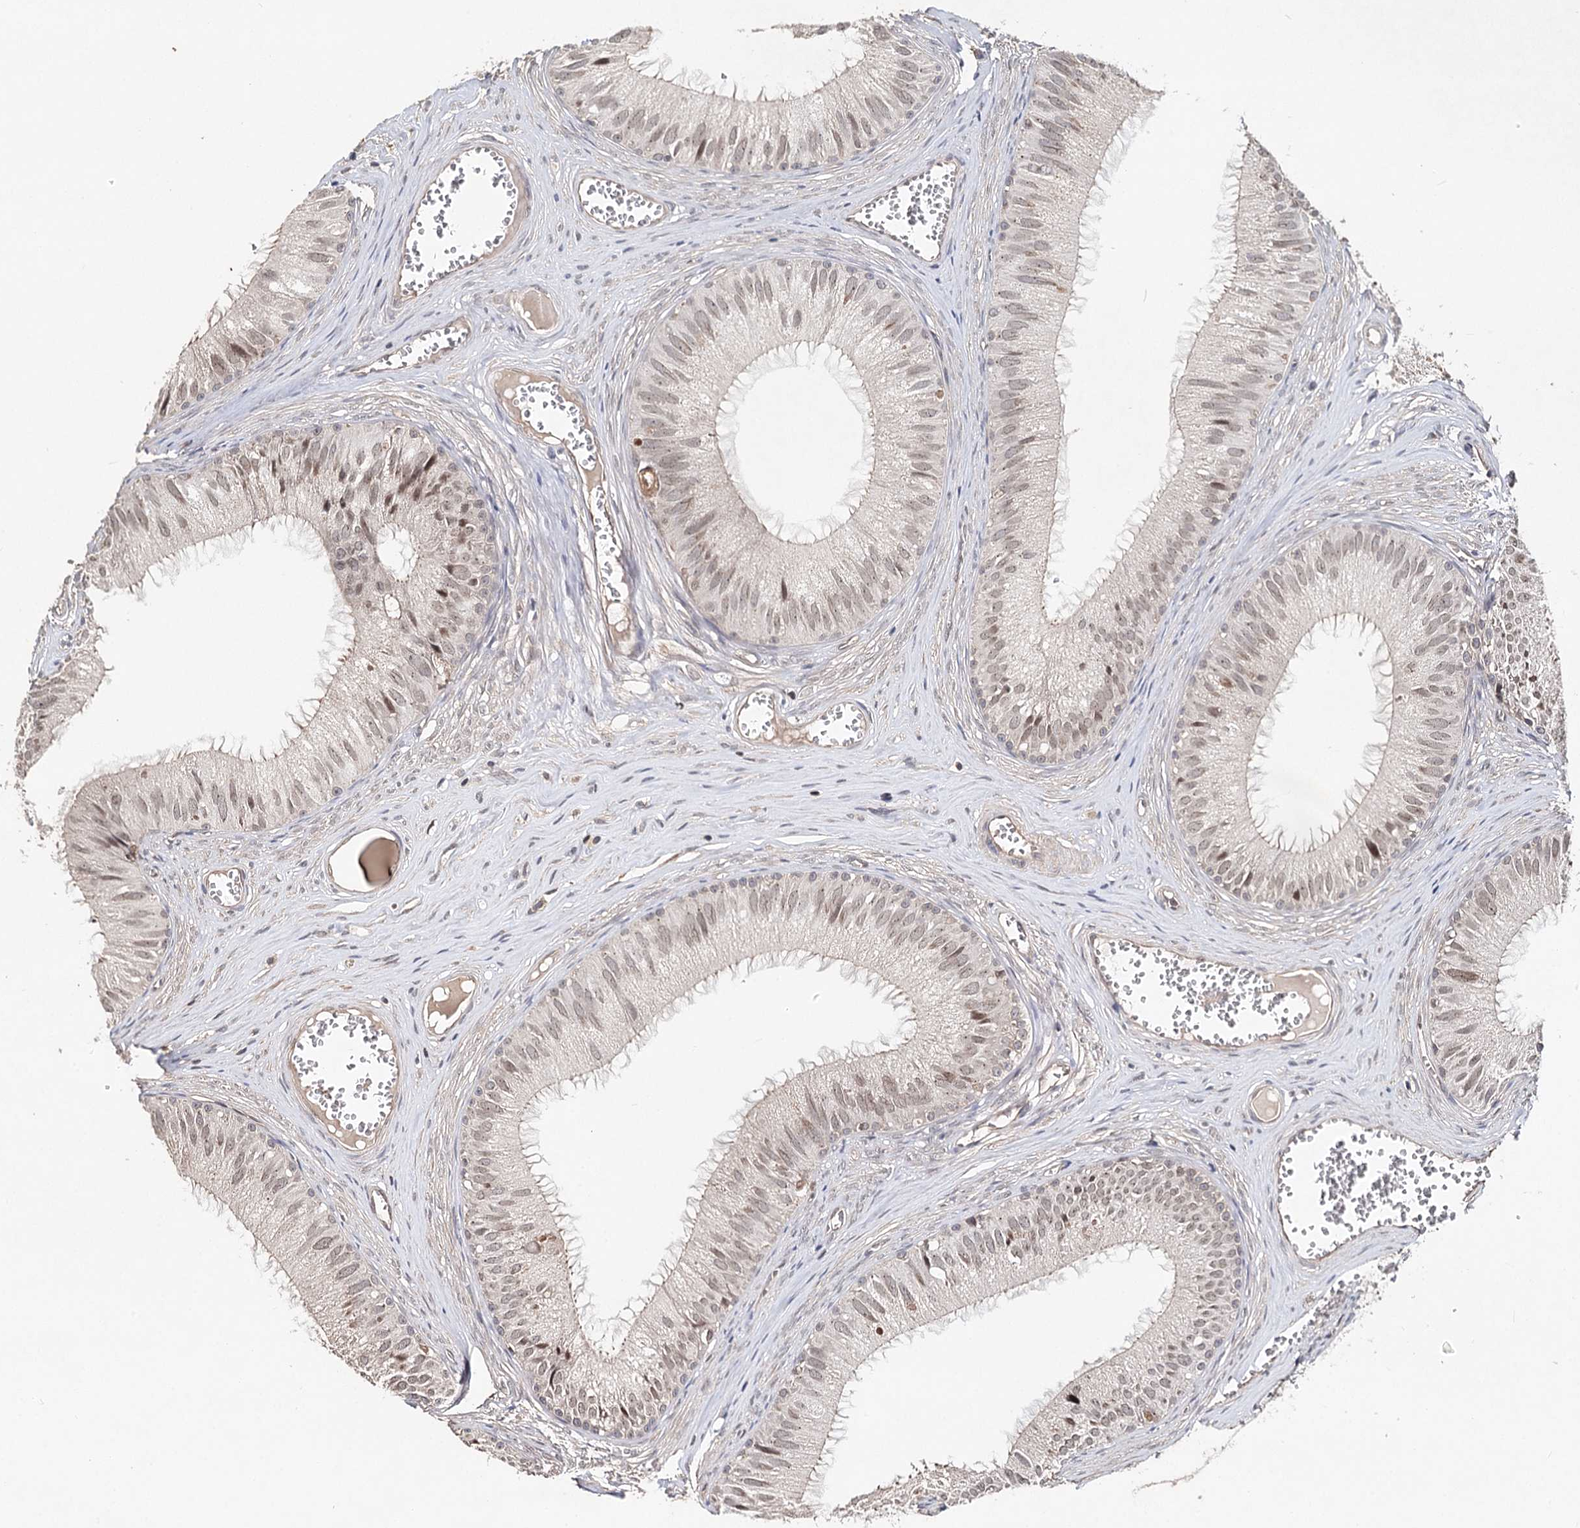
{"staining": {"intensity": "weak", "quantity": "25%-75%", "location": "cytoplasmic/membranous,nuclear"}, "tissue": "epididymis", "cell_type": "Glandular cells", "image_type": "normal", "snomed": [{"axis": "morphology", "description": "Normal tissue, NOS"}, {"axis": "topography", "description": "Epididymis"}], "caption": "Glandular cells reveal low levels of weak cytoplasmic/membranous,nuclear positivity in about 25%-75% of cells in normal epididymis. The staining was performed using DAB (3,3'-diaminobenzidine) to visualize the protein expression in brown, while the nuclei were stained in blue with hematoxylin (Magnification: 20x).", "gene": "NOPCHAP1", "patient": {"sex": "male", "age": 36}}